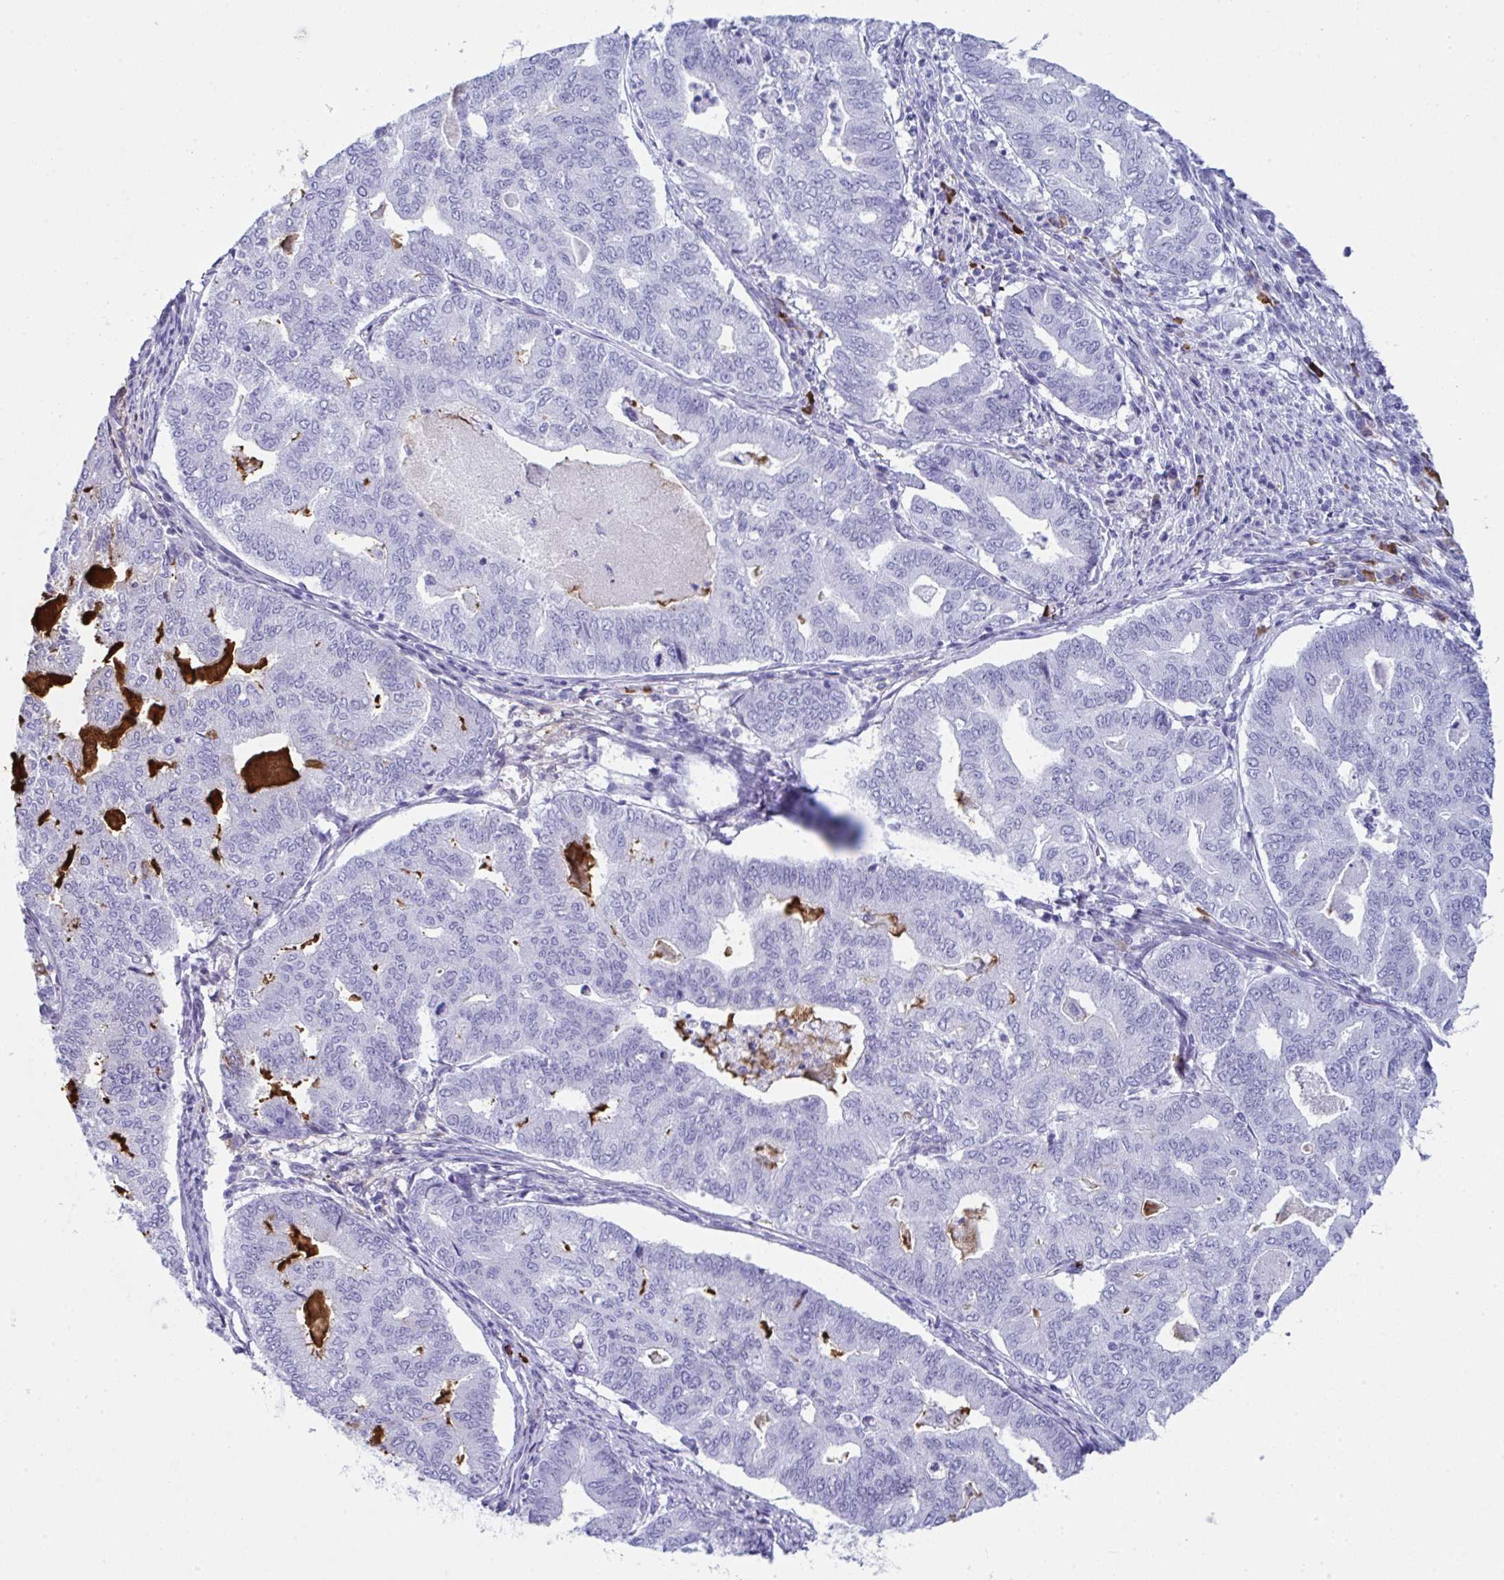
{"staining": {"intensity": "negative", "quantity": "none", "location": "none"}, "tissue": "endometrial cancer", "cell_type": "Tumor cells", "image_type": "cancer", "snomed": [{"axis": "morphology", "description": "Adenocarcinoma, NOS"}, {"axis": "topography", "description": "Endometrium"}], "caption": "Tumor cells show no significant staining in endometrial adenocarcinoma.", "gene": "JCHAIN", "patient": {"sex": "female", "age": 79}}